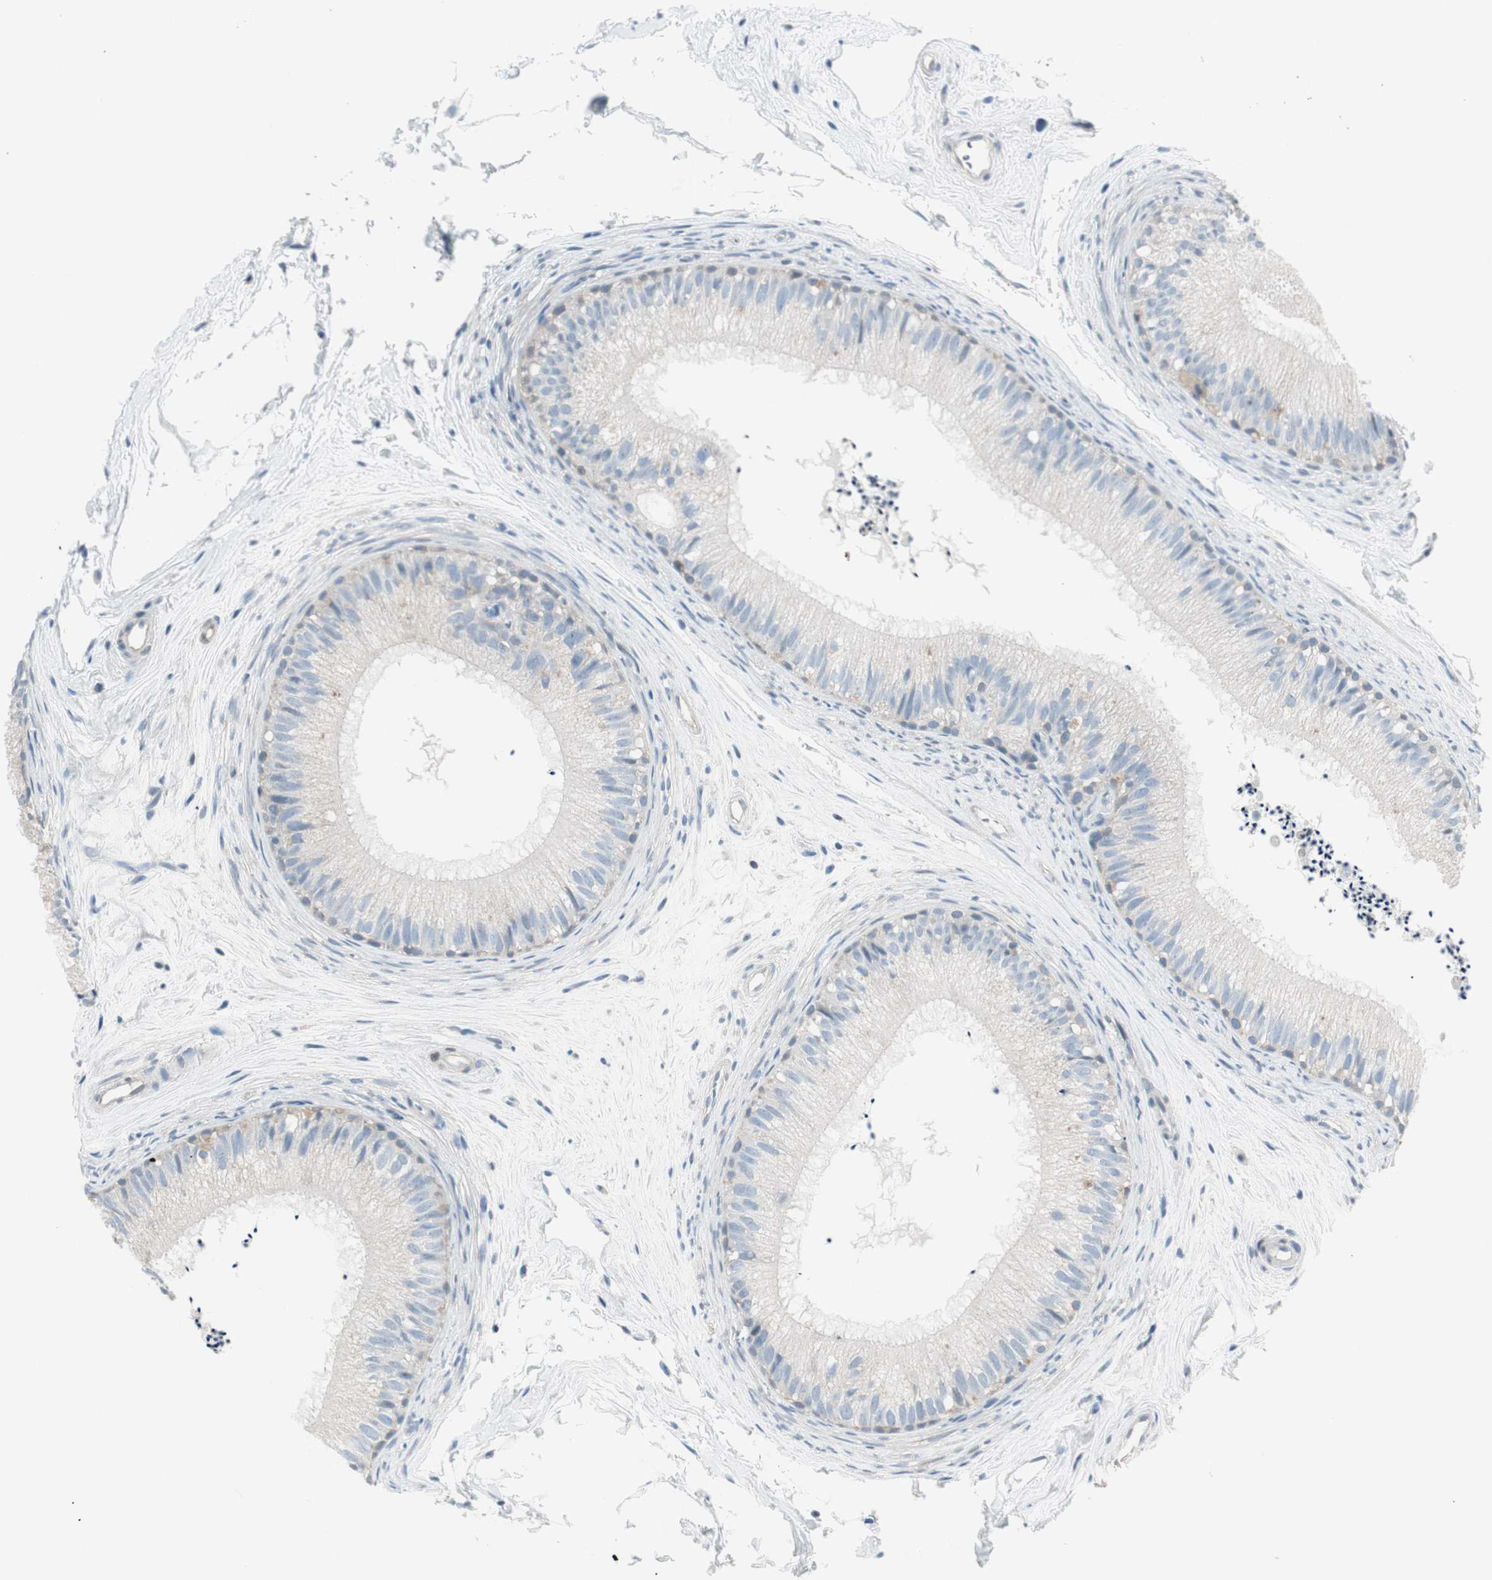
{"staining": {"intensity": "weak", "quantity": "<25%", "location": "cytoplasmic/membranous"}, "tissue": "epididymis", "cell_type": "Glandular cells", "image_type": "normal", "snomed": [{"axis": "morphology", "description": "Normal tissue, NOS"}, {"axis": "topography", "description": "Epididymis"}], "caption": "An immunohistochemistry (IHC) histopathology image of benign epididymis is shown. There is no staining in glandular cells of epididymis. (Immunohistochemistry (ihc), brightfield microscopy, high magnification).", "gene": "EVA1A", "patient": {"sex": "male", "age": 56}}